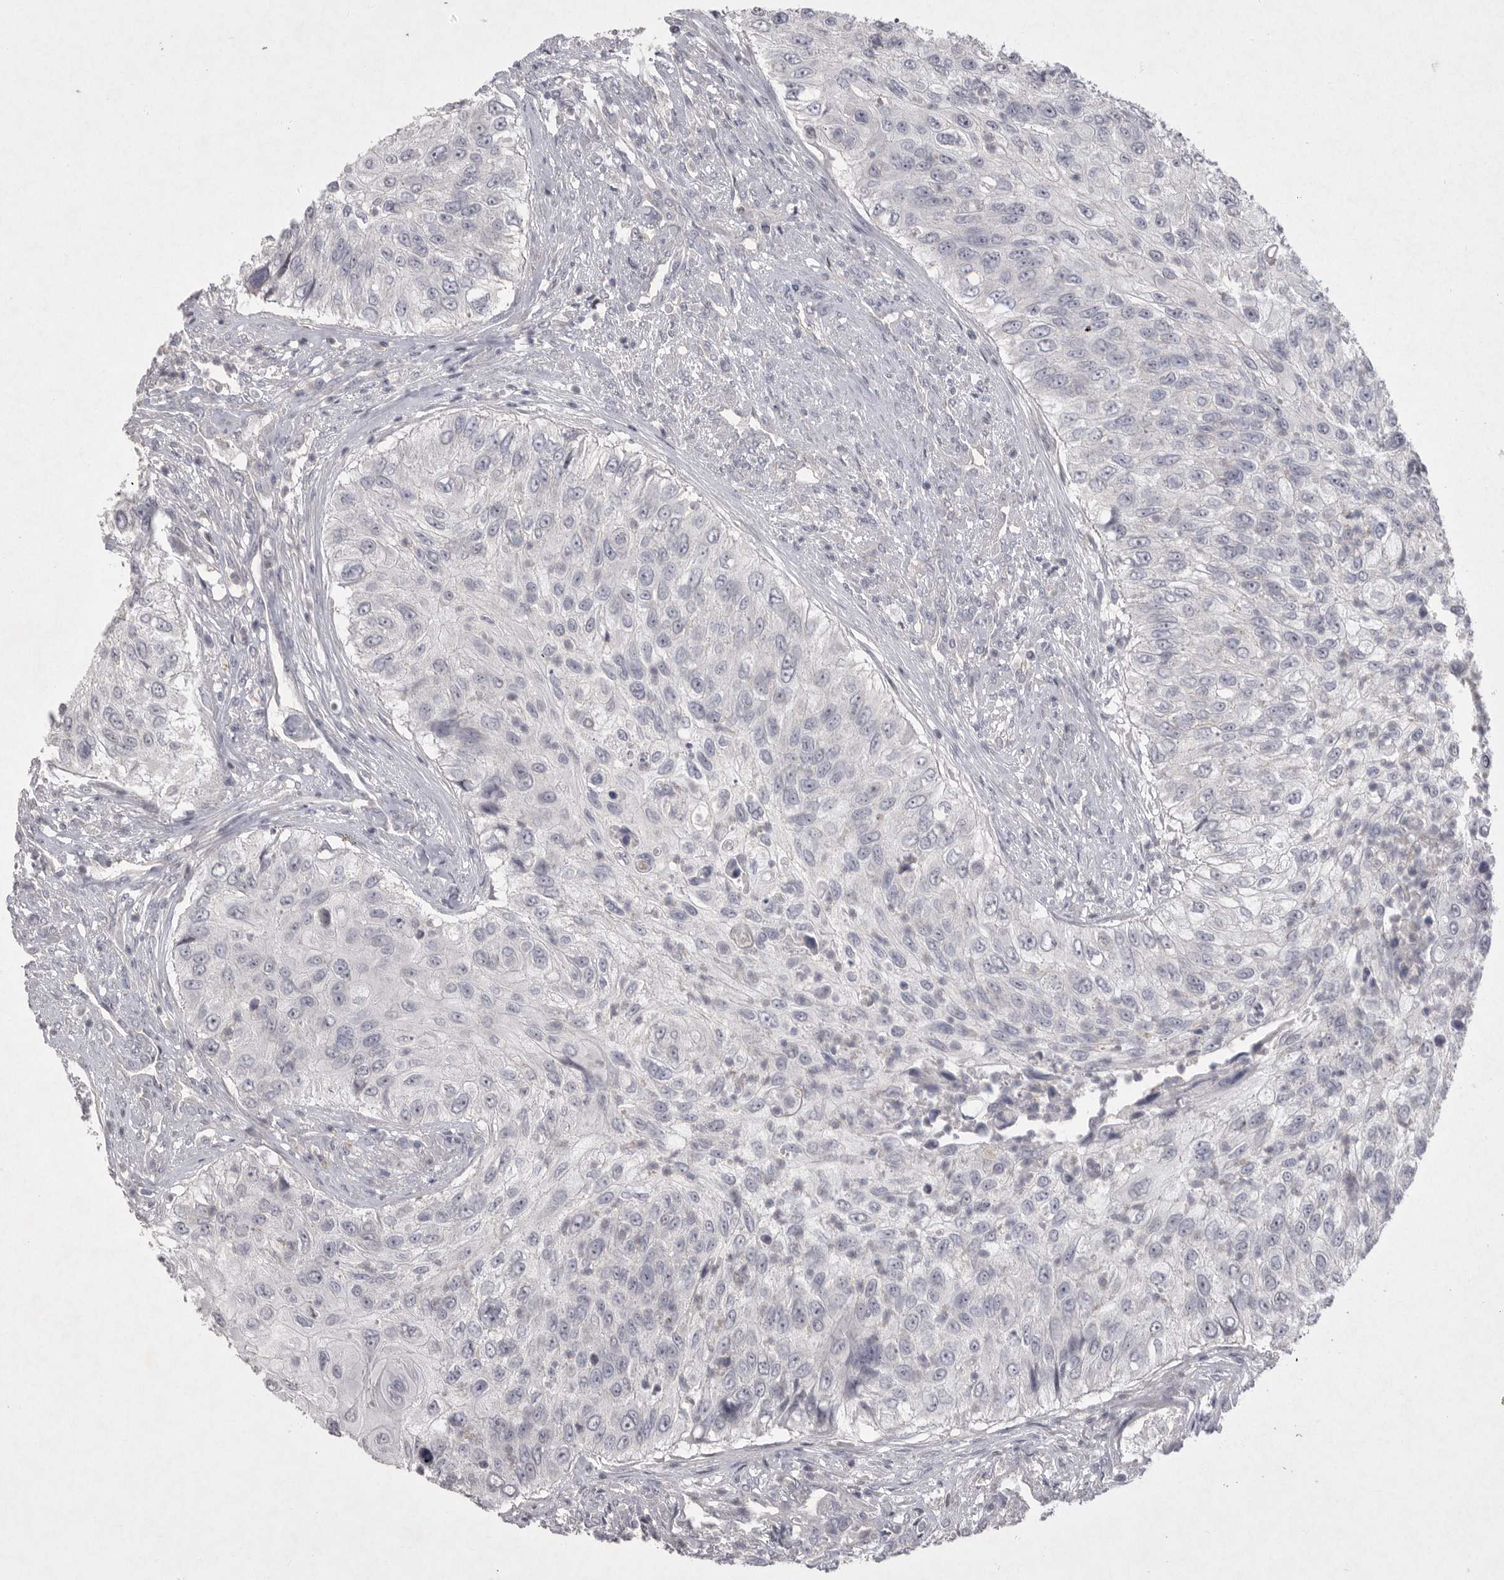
{"staining": {"intensity": "negative", "quantity": "none", "location": "none"}, "tissue": "urothelial cancer", "cell_type": "Tumor cells", "image_type": "cancer", "snomed": [{"axis": "morphology", "description": "Urothelial carcinoma, High grade"}, {"axis": "topography", "description": "Urinary bladder"}], "caption": "This is an immunohistochemistry photomicrograph of human urothelial cancer. There is no expression in tumor cells.", "gene": "VANGL2", "patient": {"sex": "female", "age": 60}}